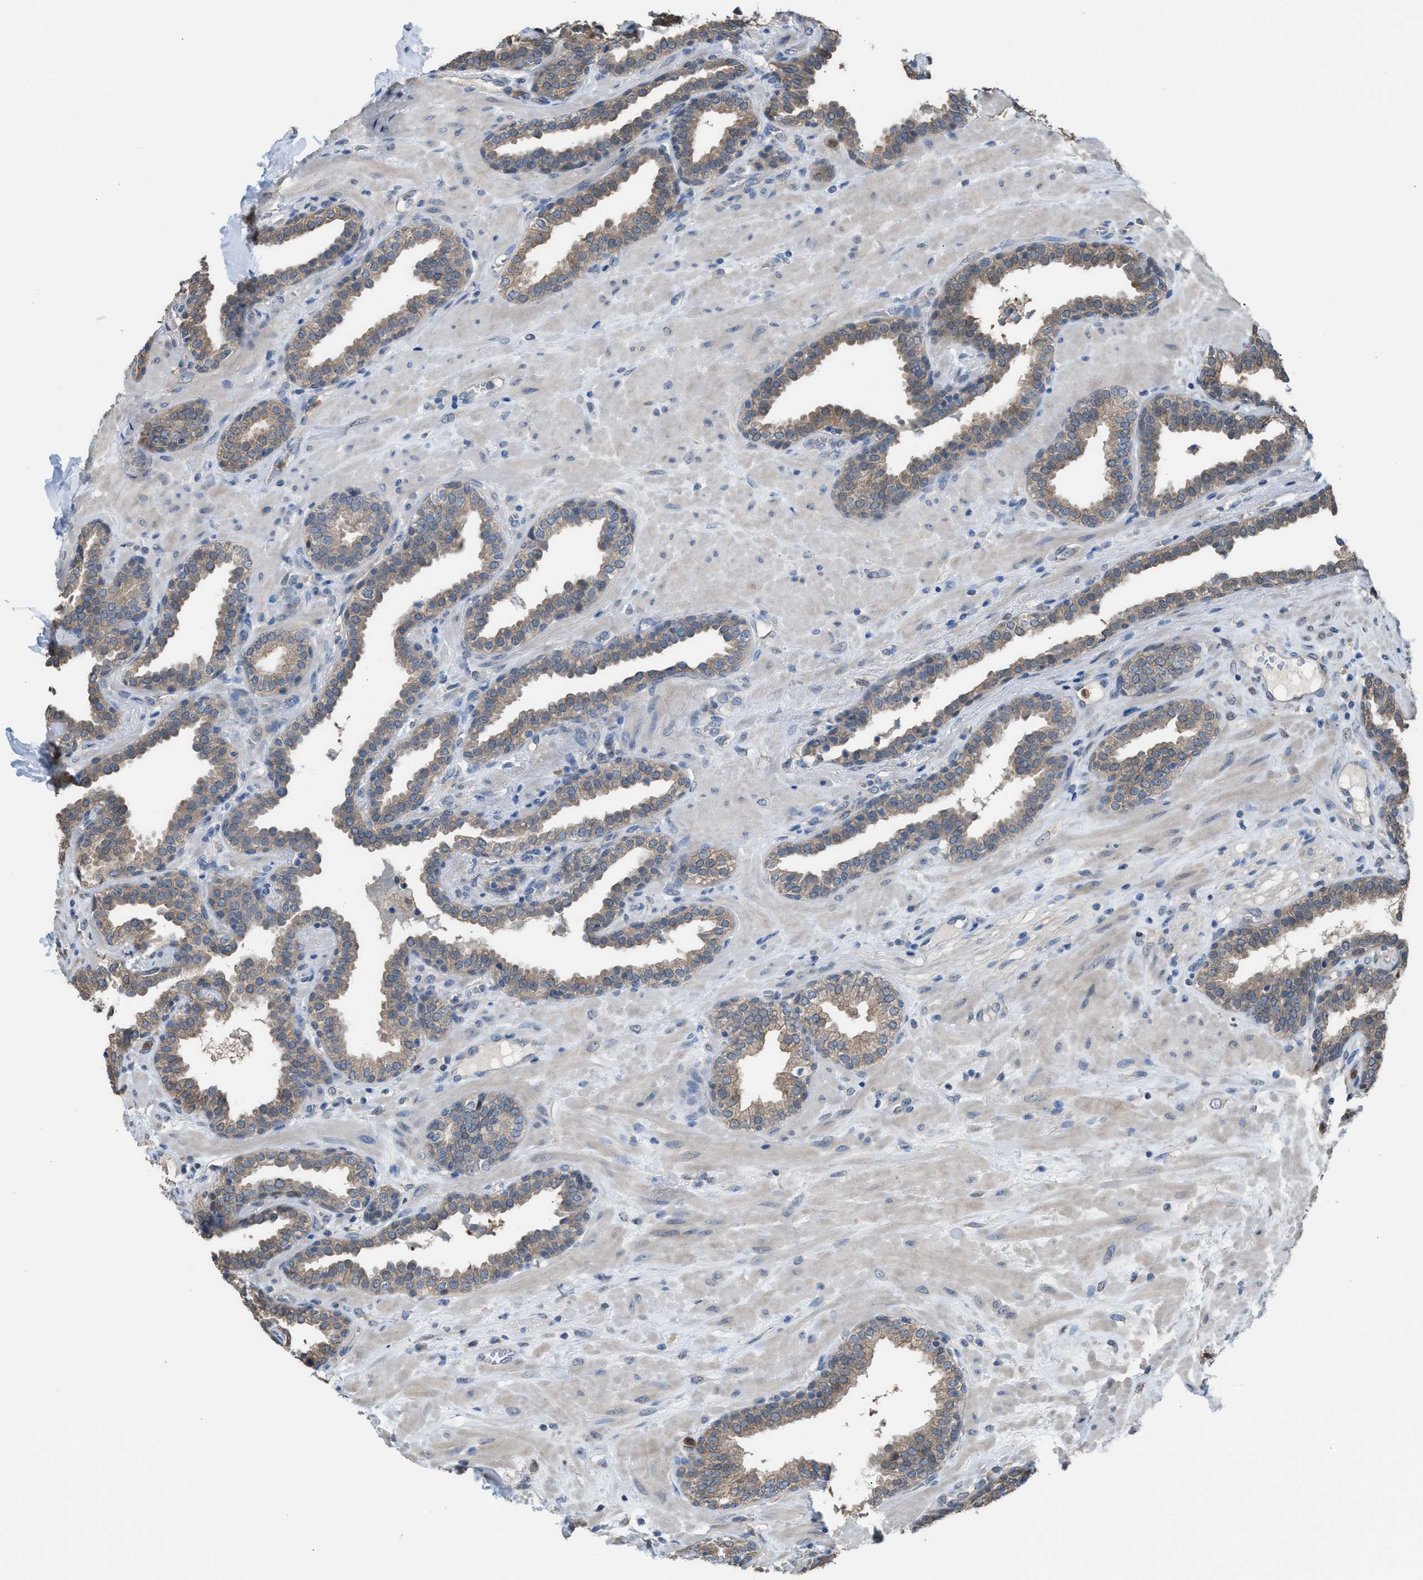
{"staining": {"intensity": "weak", "quantity": ">75%", "location": "cytoplasmic/membranous"}, "tissue": "prostate", "cell_type": "Glandular cells", "image_type": "normal", "snomed": [{"axis": "morphology", "description": "Normal tissue, NOS"}, {"axis": "topography", "description": "Prostate"}], "caption": "The immunohistochemical stain labels weak cytoplasmic/membranous expression in glandular cells of normal prostate.", "gene": "NQO2", "patient": {"sex": "male", "age": 51}}